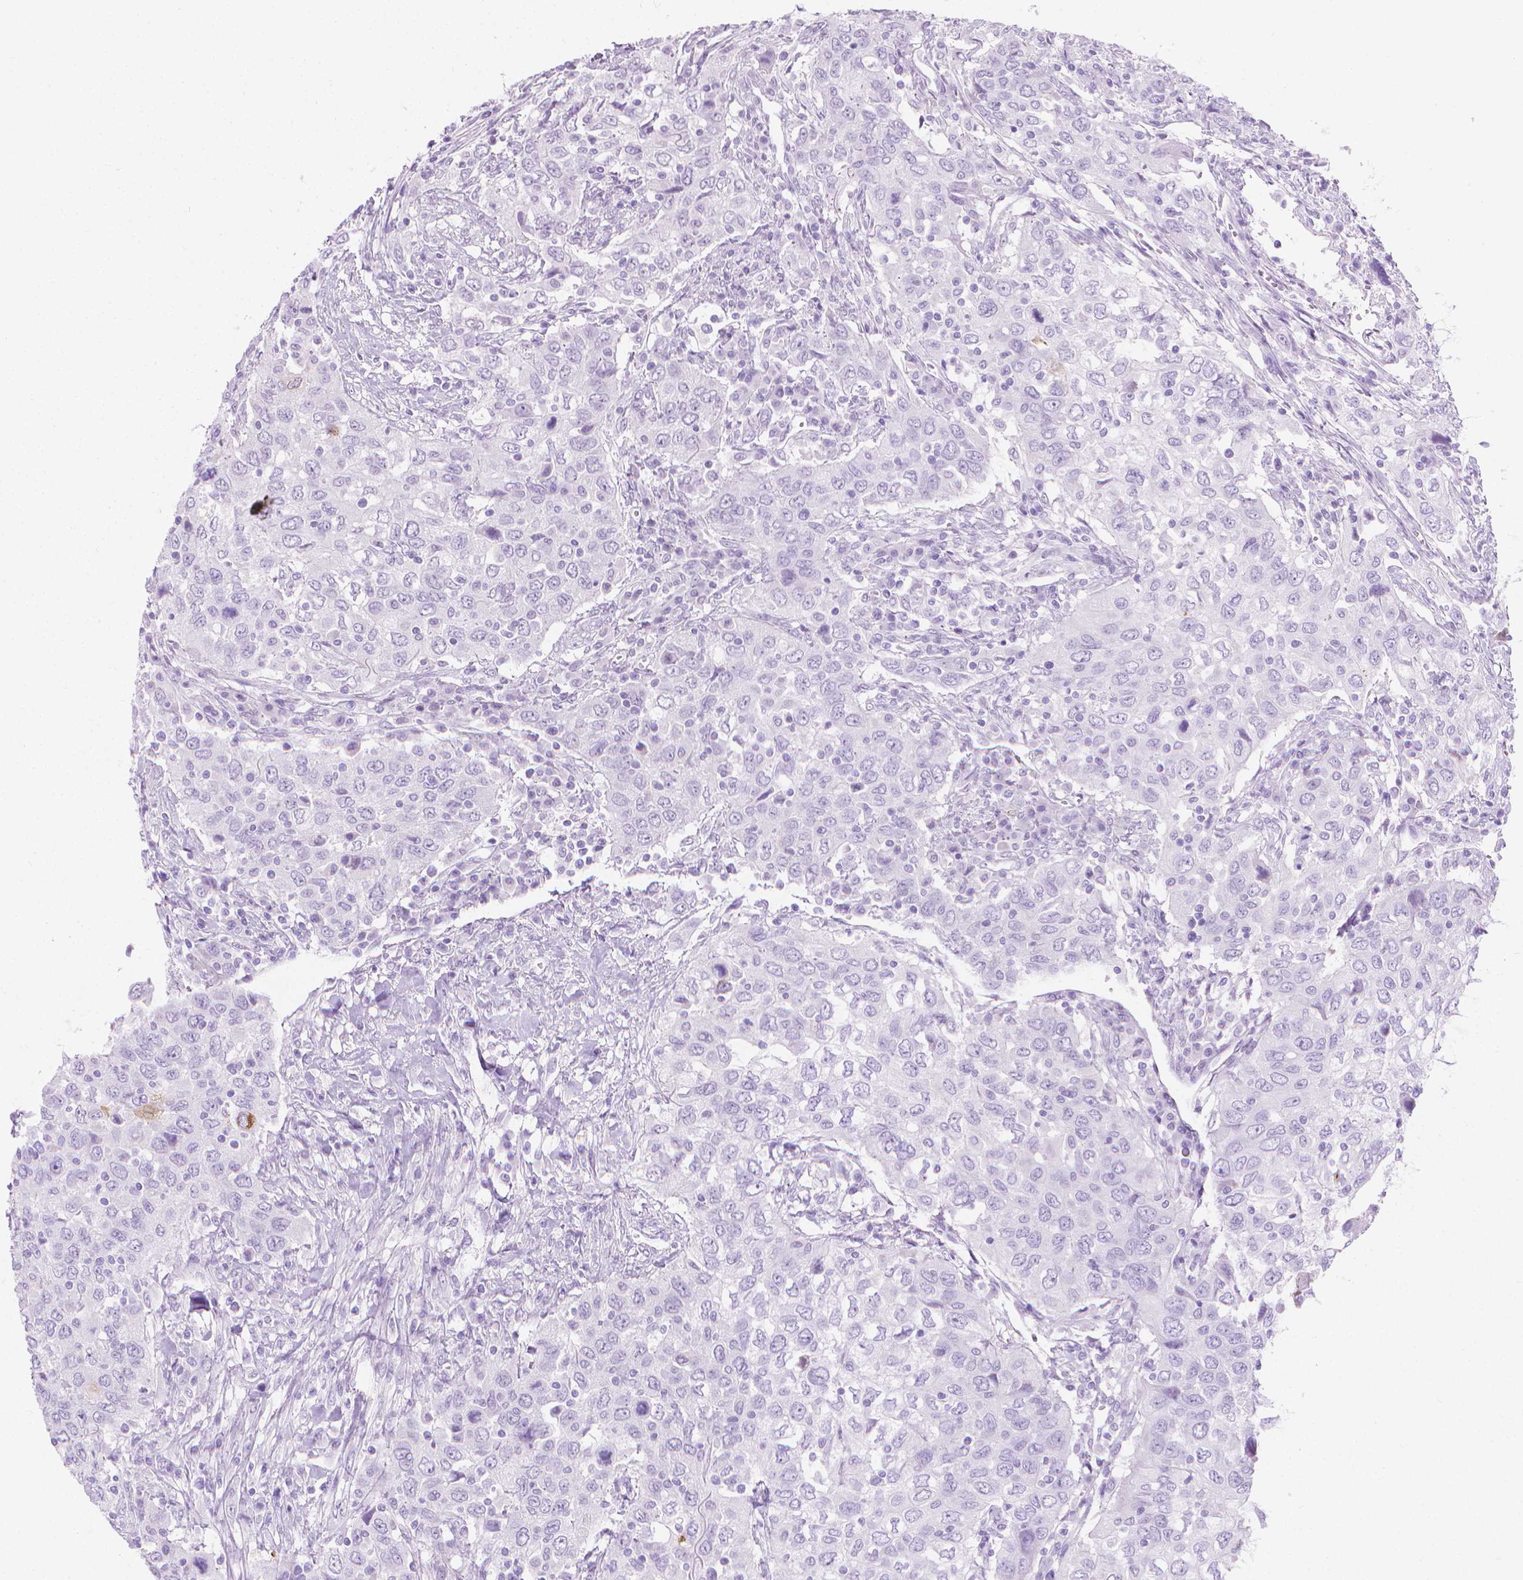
{"staining": {"intensity": "negative", "quantity": "none", "location": "none"}, "tissue": "urothelial cancer", "cell_type": "Tumor cells", "image_type": "cancer", "snomed": [{"axis": "morphology", "description": "Urothelial carcinoma, High grade"}, {"axis": "topography", "description": "Urinary bladder"}], "caption": "Human urothelial carcinoma (high-grade) stained for a protein using immunohistochemistry (IHC) displays no positivity in tumor cells.", "gene": "CFAP52", "patient": {"sex": "male", "age": 76}}